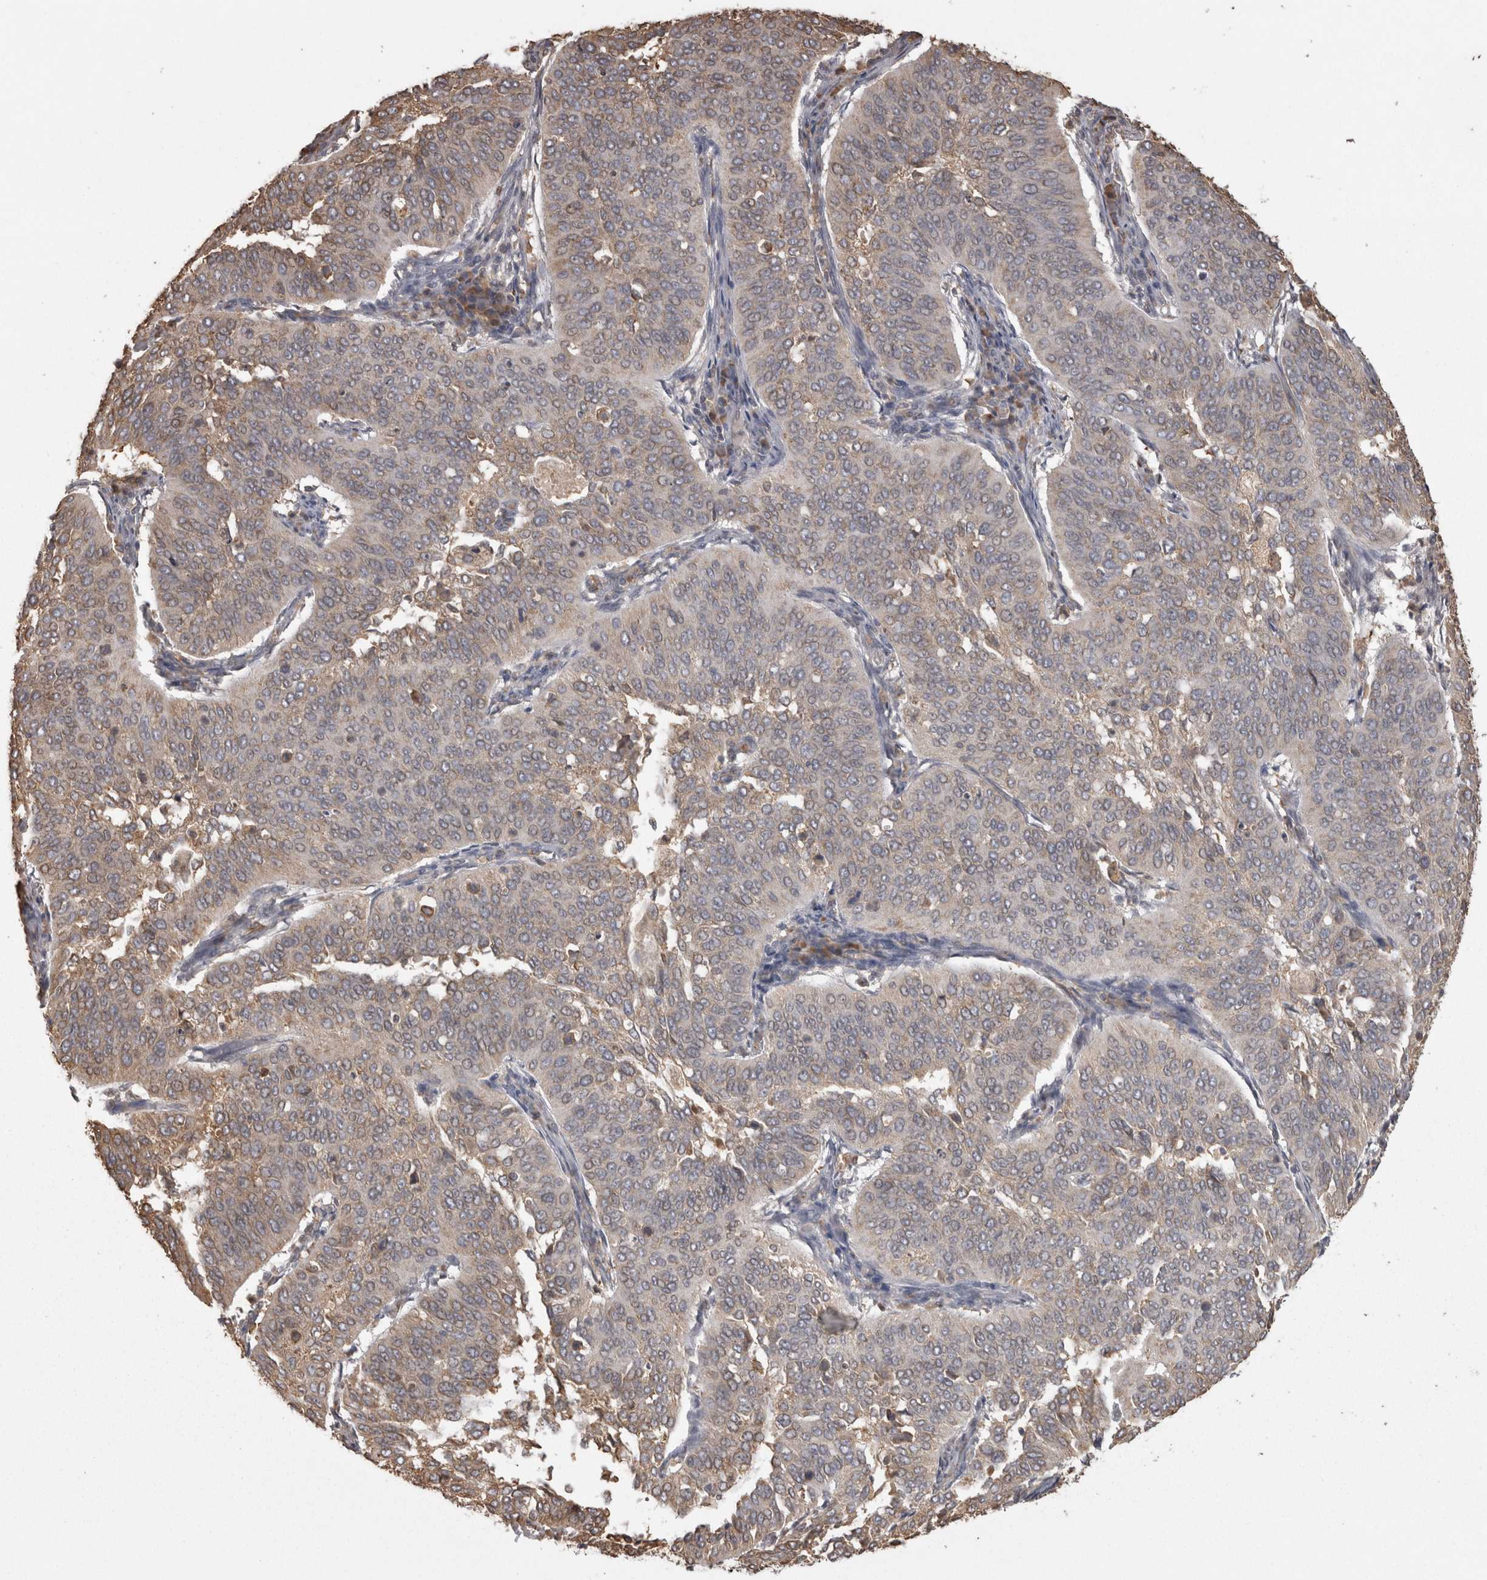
{"staining": {"intensity": "weak", "quantity": "<25%", "location": "cytoplasmic/membranous"}, "tissue": "cervical cancer", "cell_type": "Tumor cells", "image_type": "cancer", "snomed": [{"axis": "morphology", "description": "Normal tissue, NOS"}, {"axis": "morphology", "description": "Squamous cell carcinoma, NOS"}, {"axis": "topography", "description": "Cervix"}], "caption": "Immunohistochemical staining of squamous cell carcinoma (cervical) reveals no significant staining in tumor cells.", "gene": "PON2", "patient": {"sex": "female", "age": 39}}